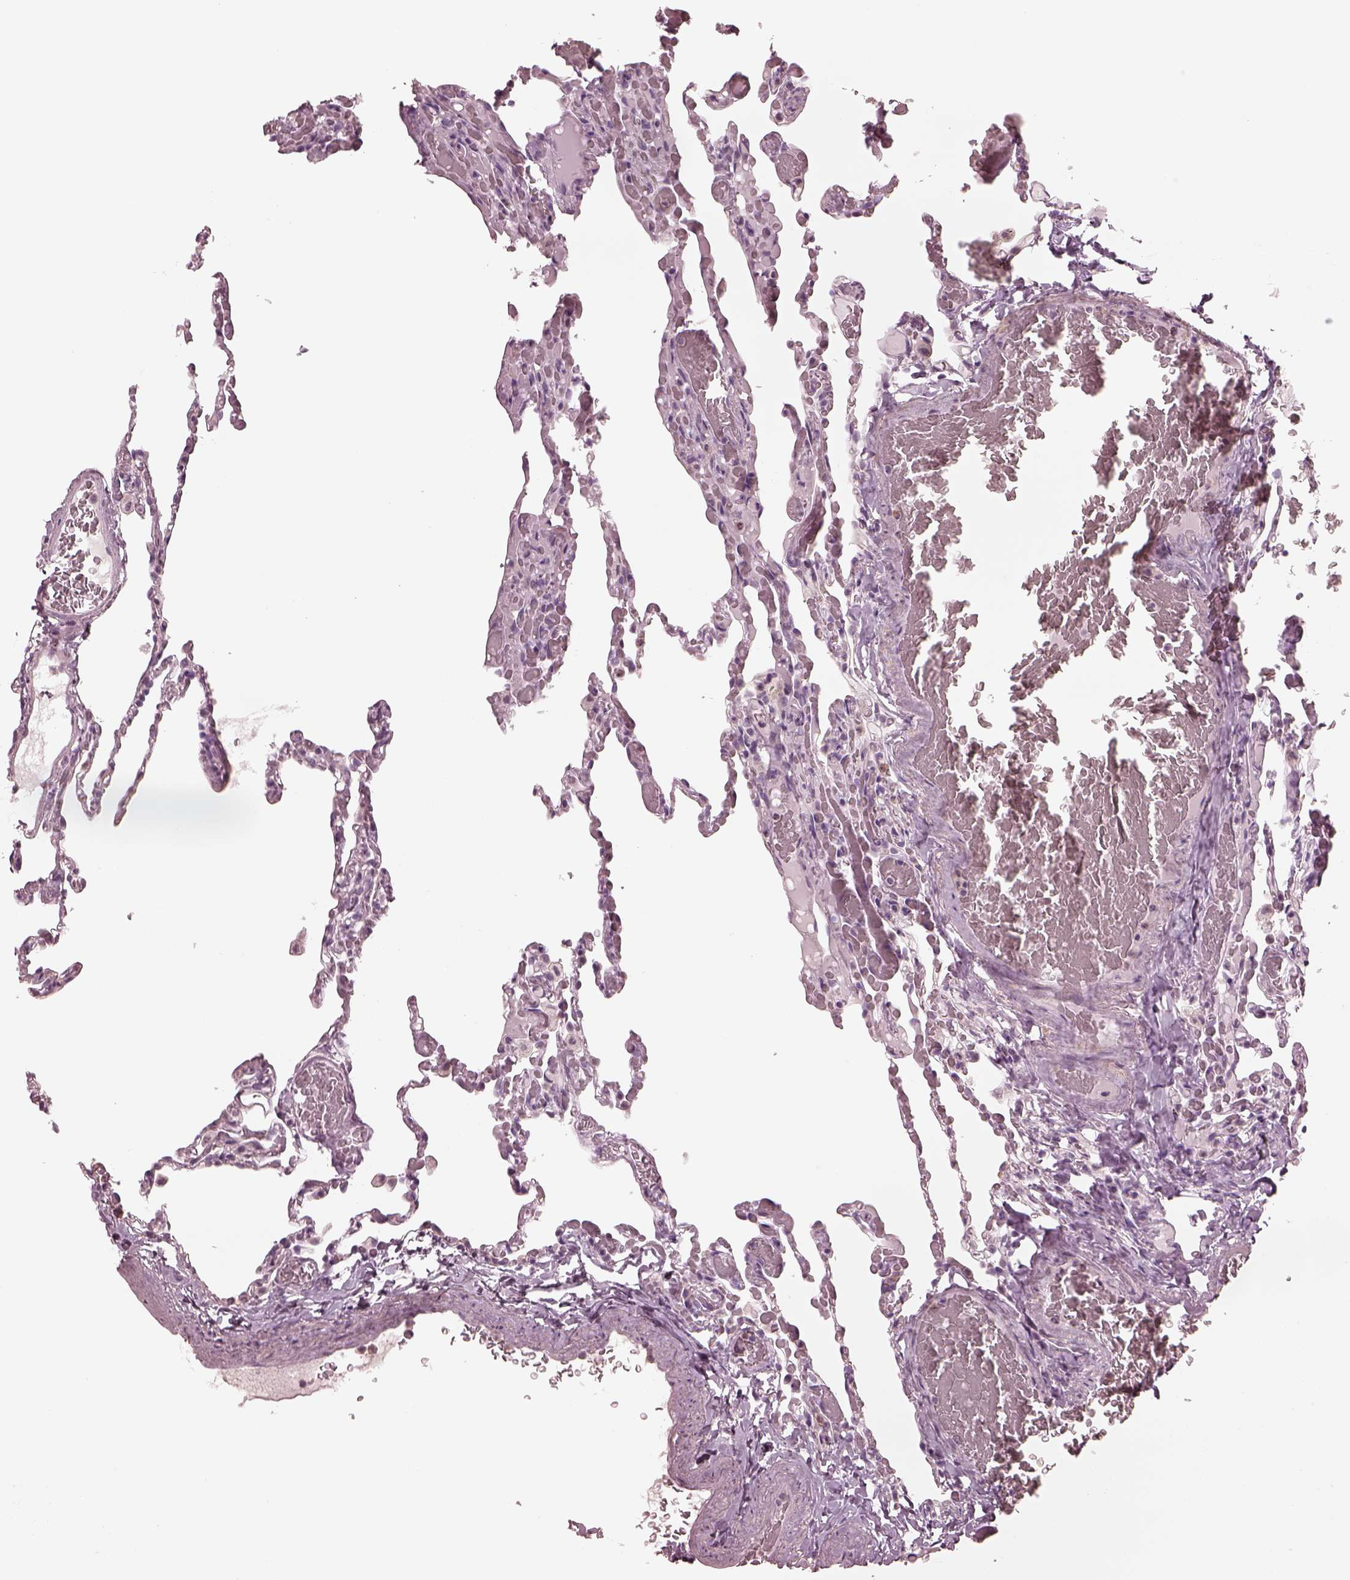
{"staining": {"intensity": "negative", "quantity": "none", "location": "none"}, "tissue": "lung", "cell_type": "Alveolar cells", "image_type": "normal", "snomed": [{"axis": "morphology", "description": "Normal tissue, NOS"}, {"axis": "topography", "description": "Lung"}], "caption": "The histopathology image exhibits no significant staining in alveolar cells of lung. (Stains: DAB (3,3'-diaminobenzidine) immunohistochemistry (IHC) with hematoxylin counter stain, Microscopy: brightfield microscopy at high magnification).", "gene": "CCDC170", "patient": {"sex": "female", "age": 43}}